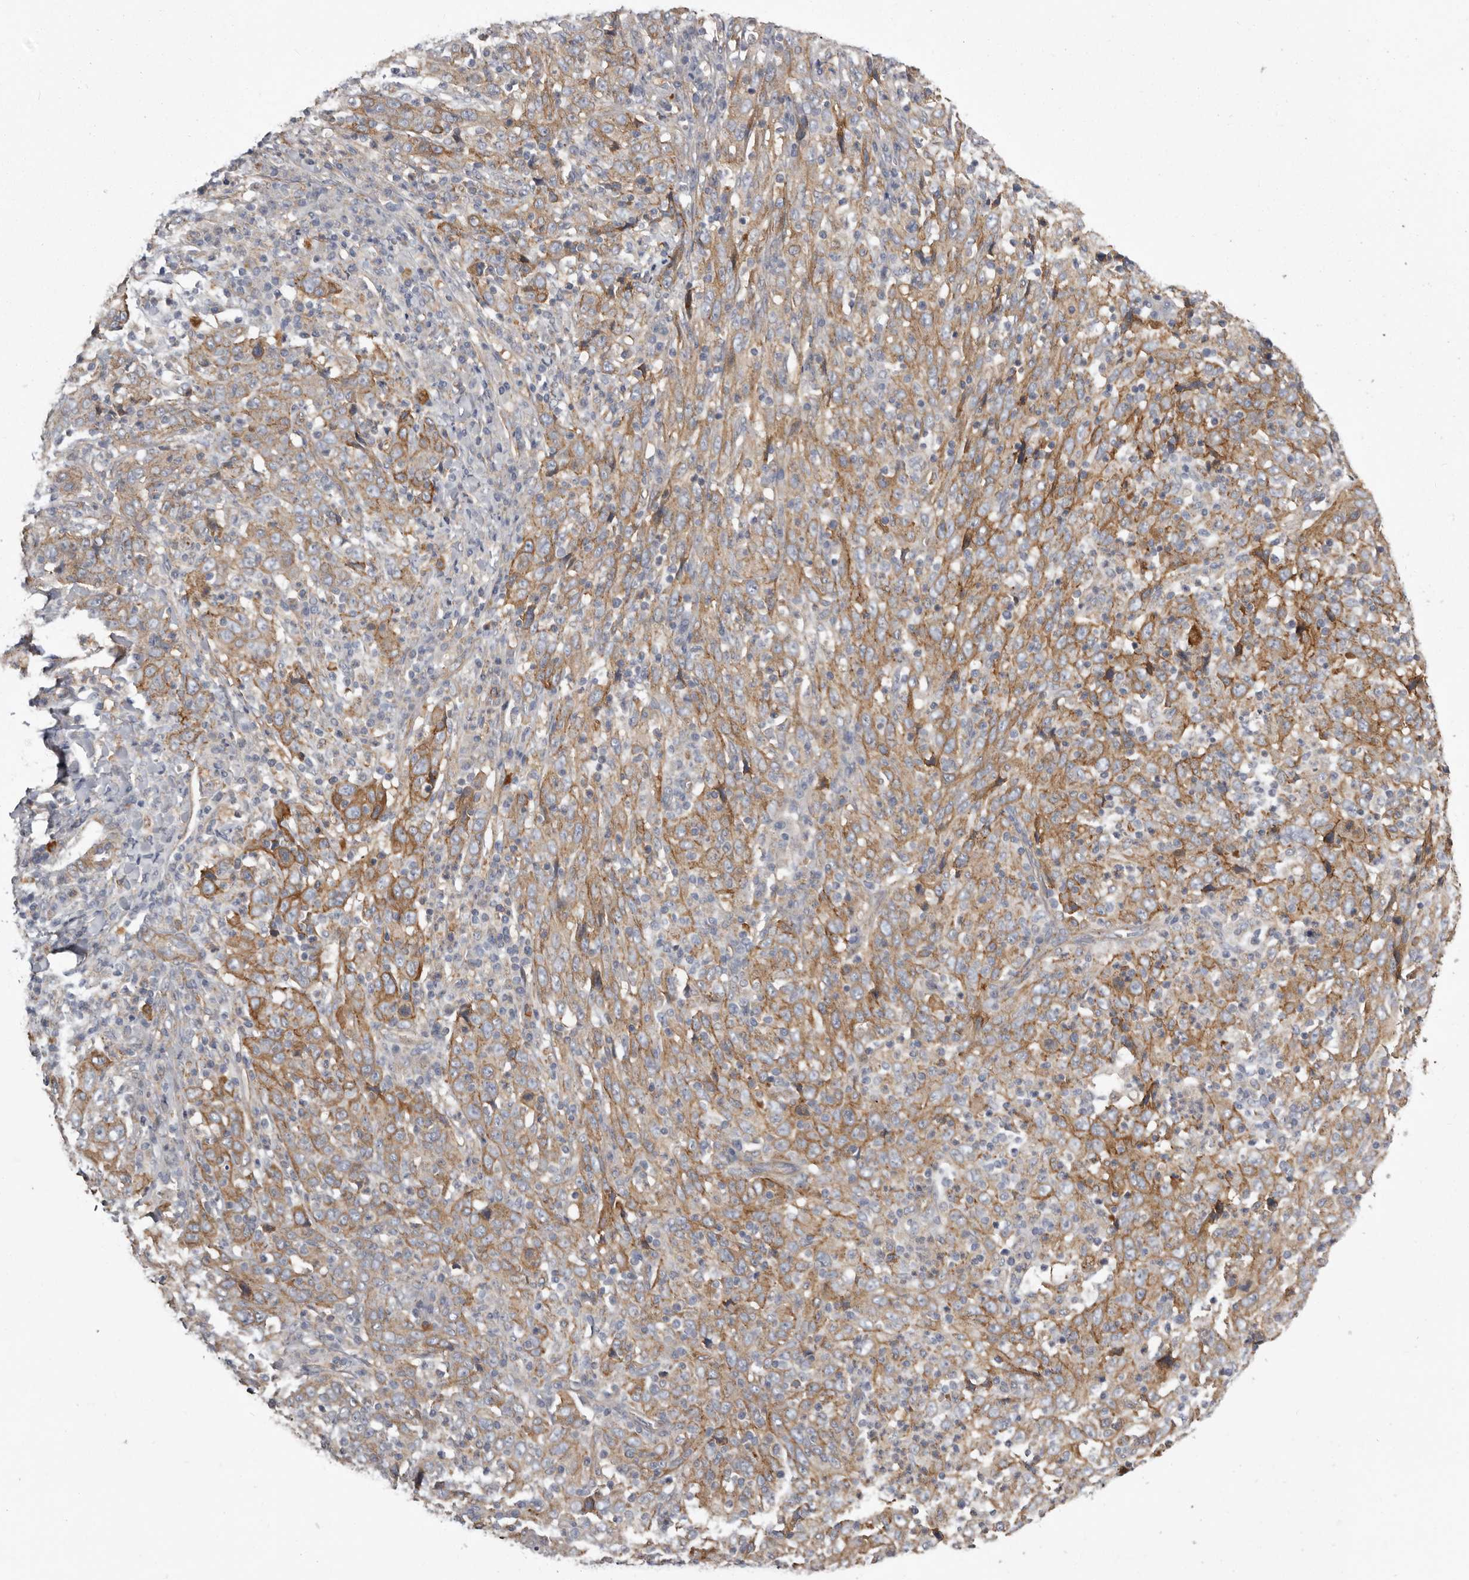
{"staining": {"intensity": "moderate", "quantity": ">75%", "location": "cytoplasmic/membranous"}, "tissue": "cervical cancer", "cell_type": "Tumor cells", "image_type": "cancer", "snomed": [{"axis": "morphology", "description": "Squamous cell carcinoma, NOS"}, {"axis": "topography", "description": "Cervix"}], "caption": "An image showing moderate cytoplasmic/membranous positivity in approximately >75% of tumor cells in cervical cancer (squamous cell carcinoma), as visualized by brown immunohistochemical staining.", "gene": "ENAH", "patient": {"sex": "female", "age": 46}}